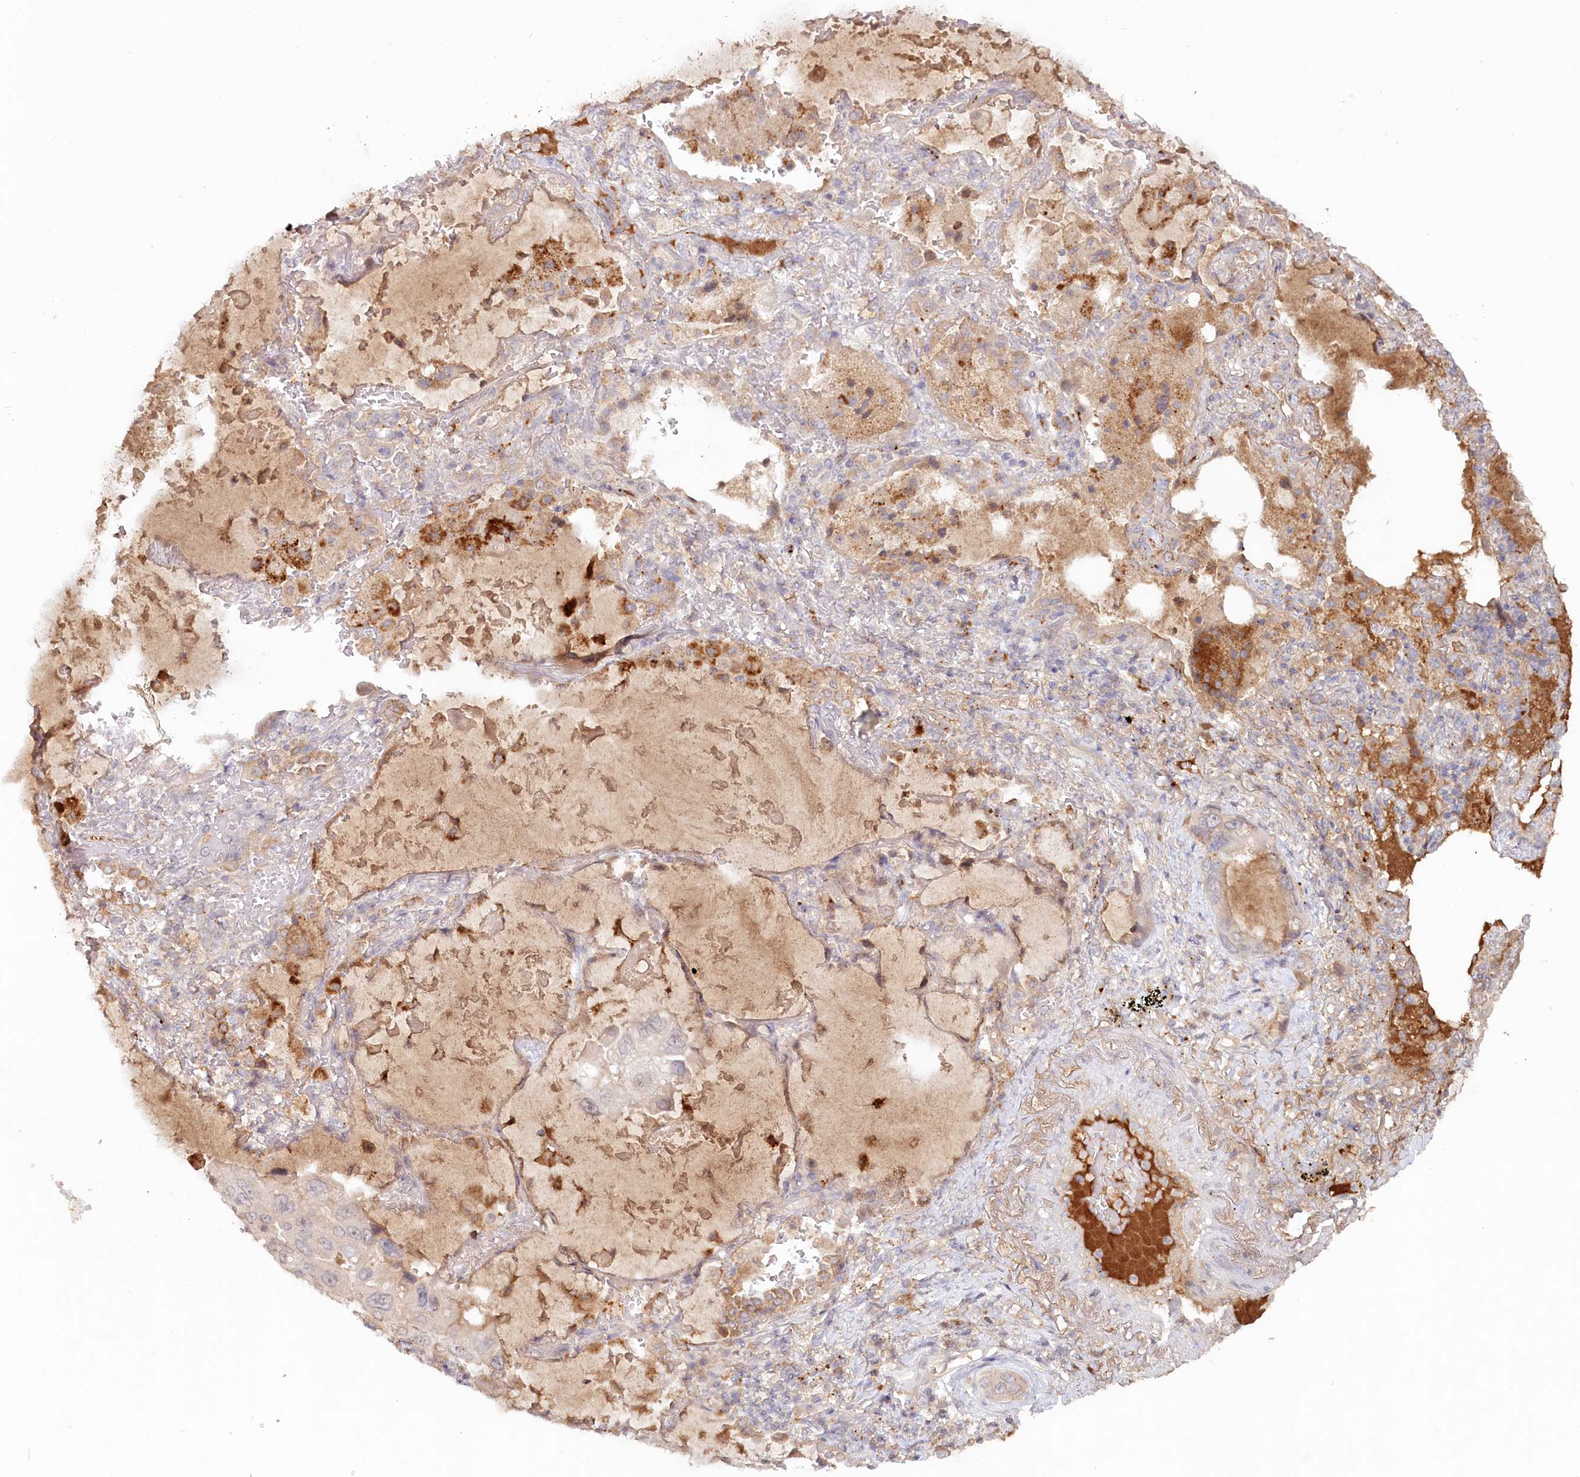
{"staining": {"intensity": "weak", "quantity": "<25%", "location": "cytoplasmic/membranous"}, "tissue": "lung cancer", "cell_type": "Tumor cells", "image_type": "cancer", "snomed": [{"axis": "morphology", "description": "Squamous cell carcinoma, NOS"}, {"axis": "topography", "description": "Lung"}], "caption": "DAB (3,3'-diaminobenzidine) immunohistochemical staining of lung cancer (squamous cell carcinoma) displays no significant expression in tumor cells.", "gene": "PSAPL1", "patient": {"sex": "female", "age": 73}}